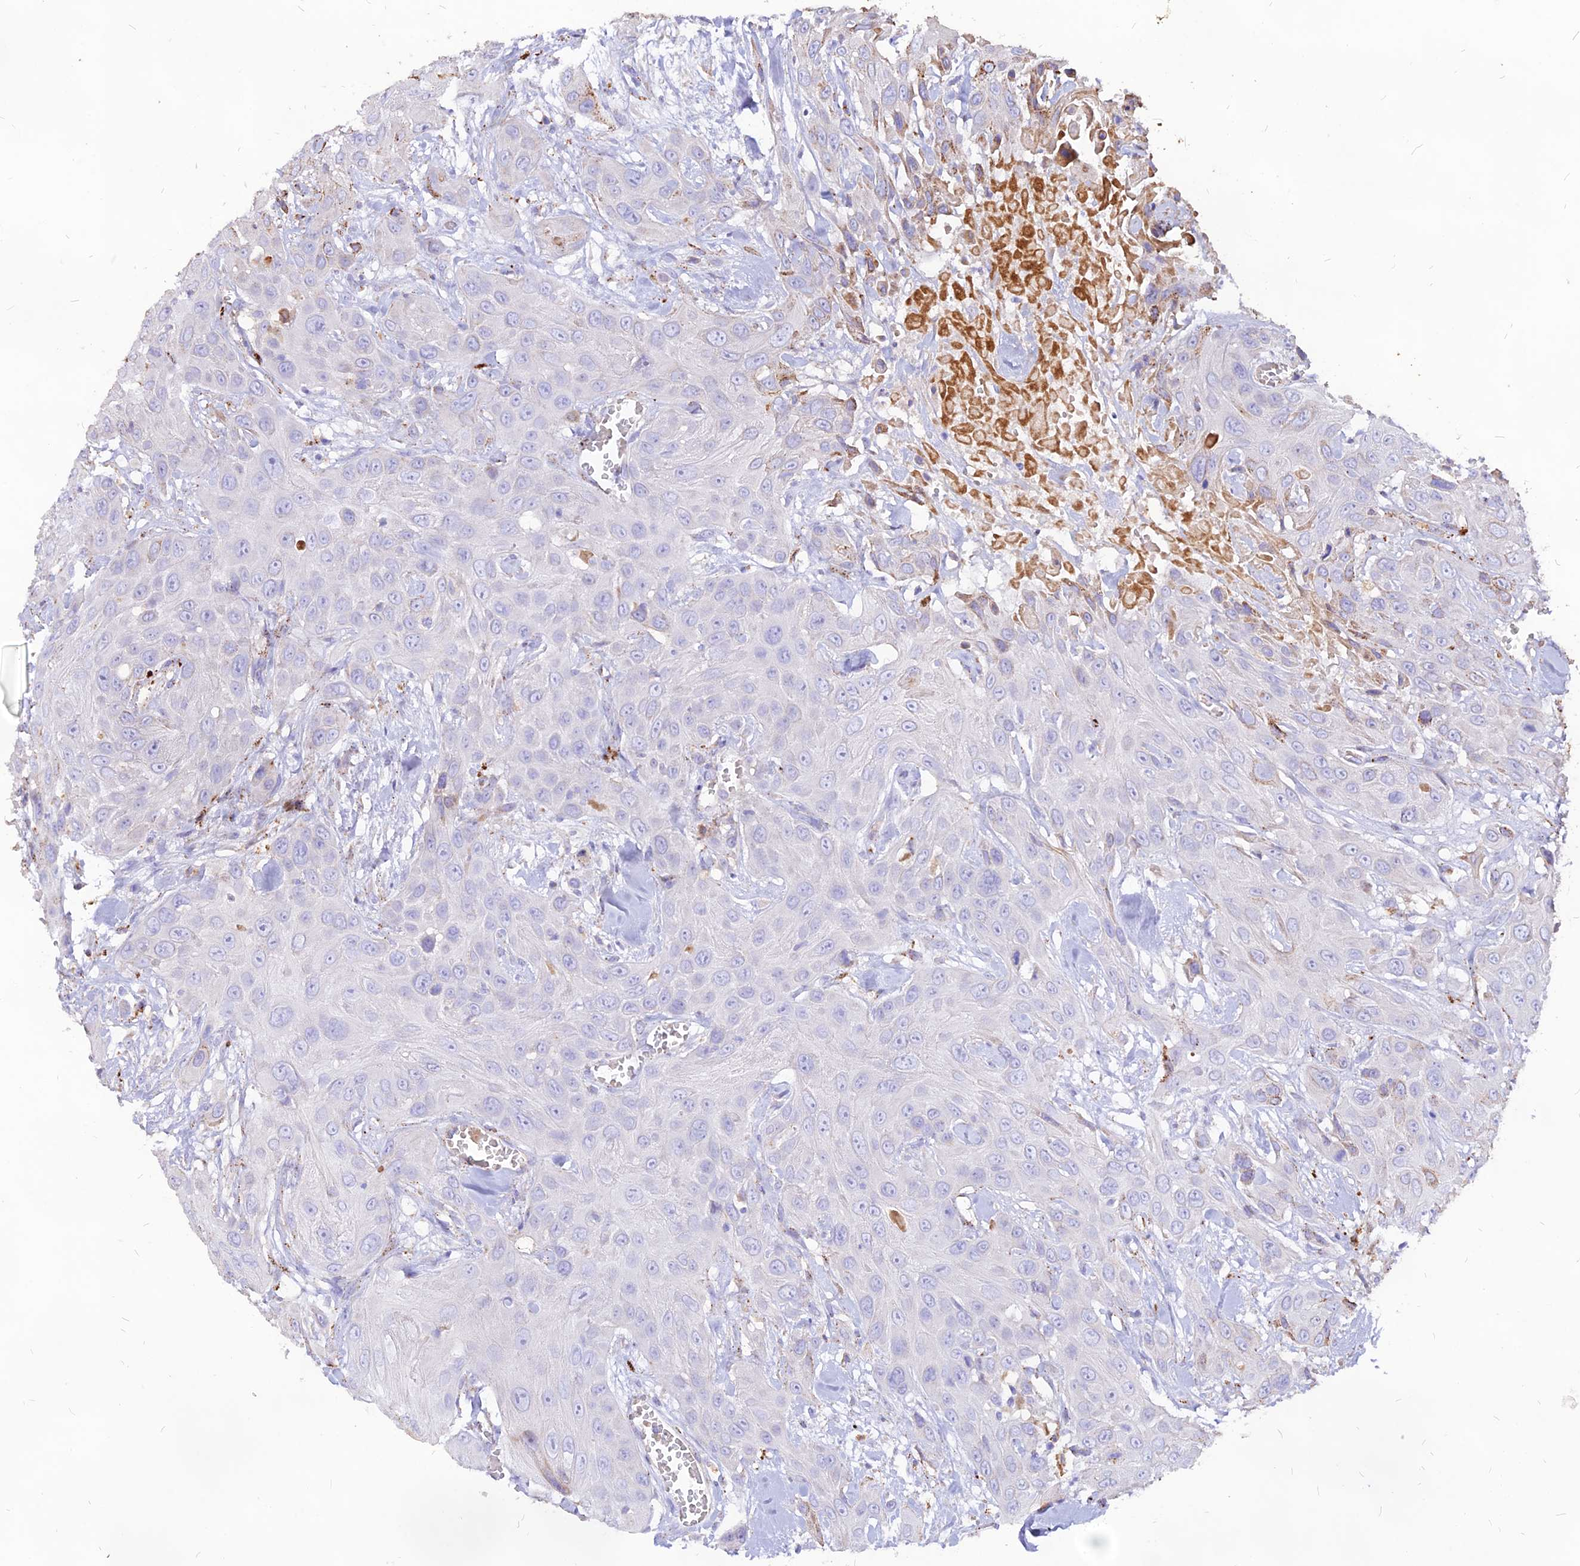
{"staining": {"intensity": "negative", "quantity": "none", "location": "none"}, "tissue": "head and neck cancer", "cell_type": "Tumor cells", "image_type": "cancer", "snomed": [{"axis": "morphology", "description": "Squamous cell carcinoma, NOS"}, {"axis": "topography", "description": "Head-Neck"}], "caption": "IHC of human head and neck squamous cell carcinoma reveals no expression in tumor cells.", "gene": "RIMOC1", "patient": {"sex": "male", "age": 81}}